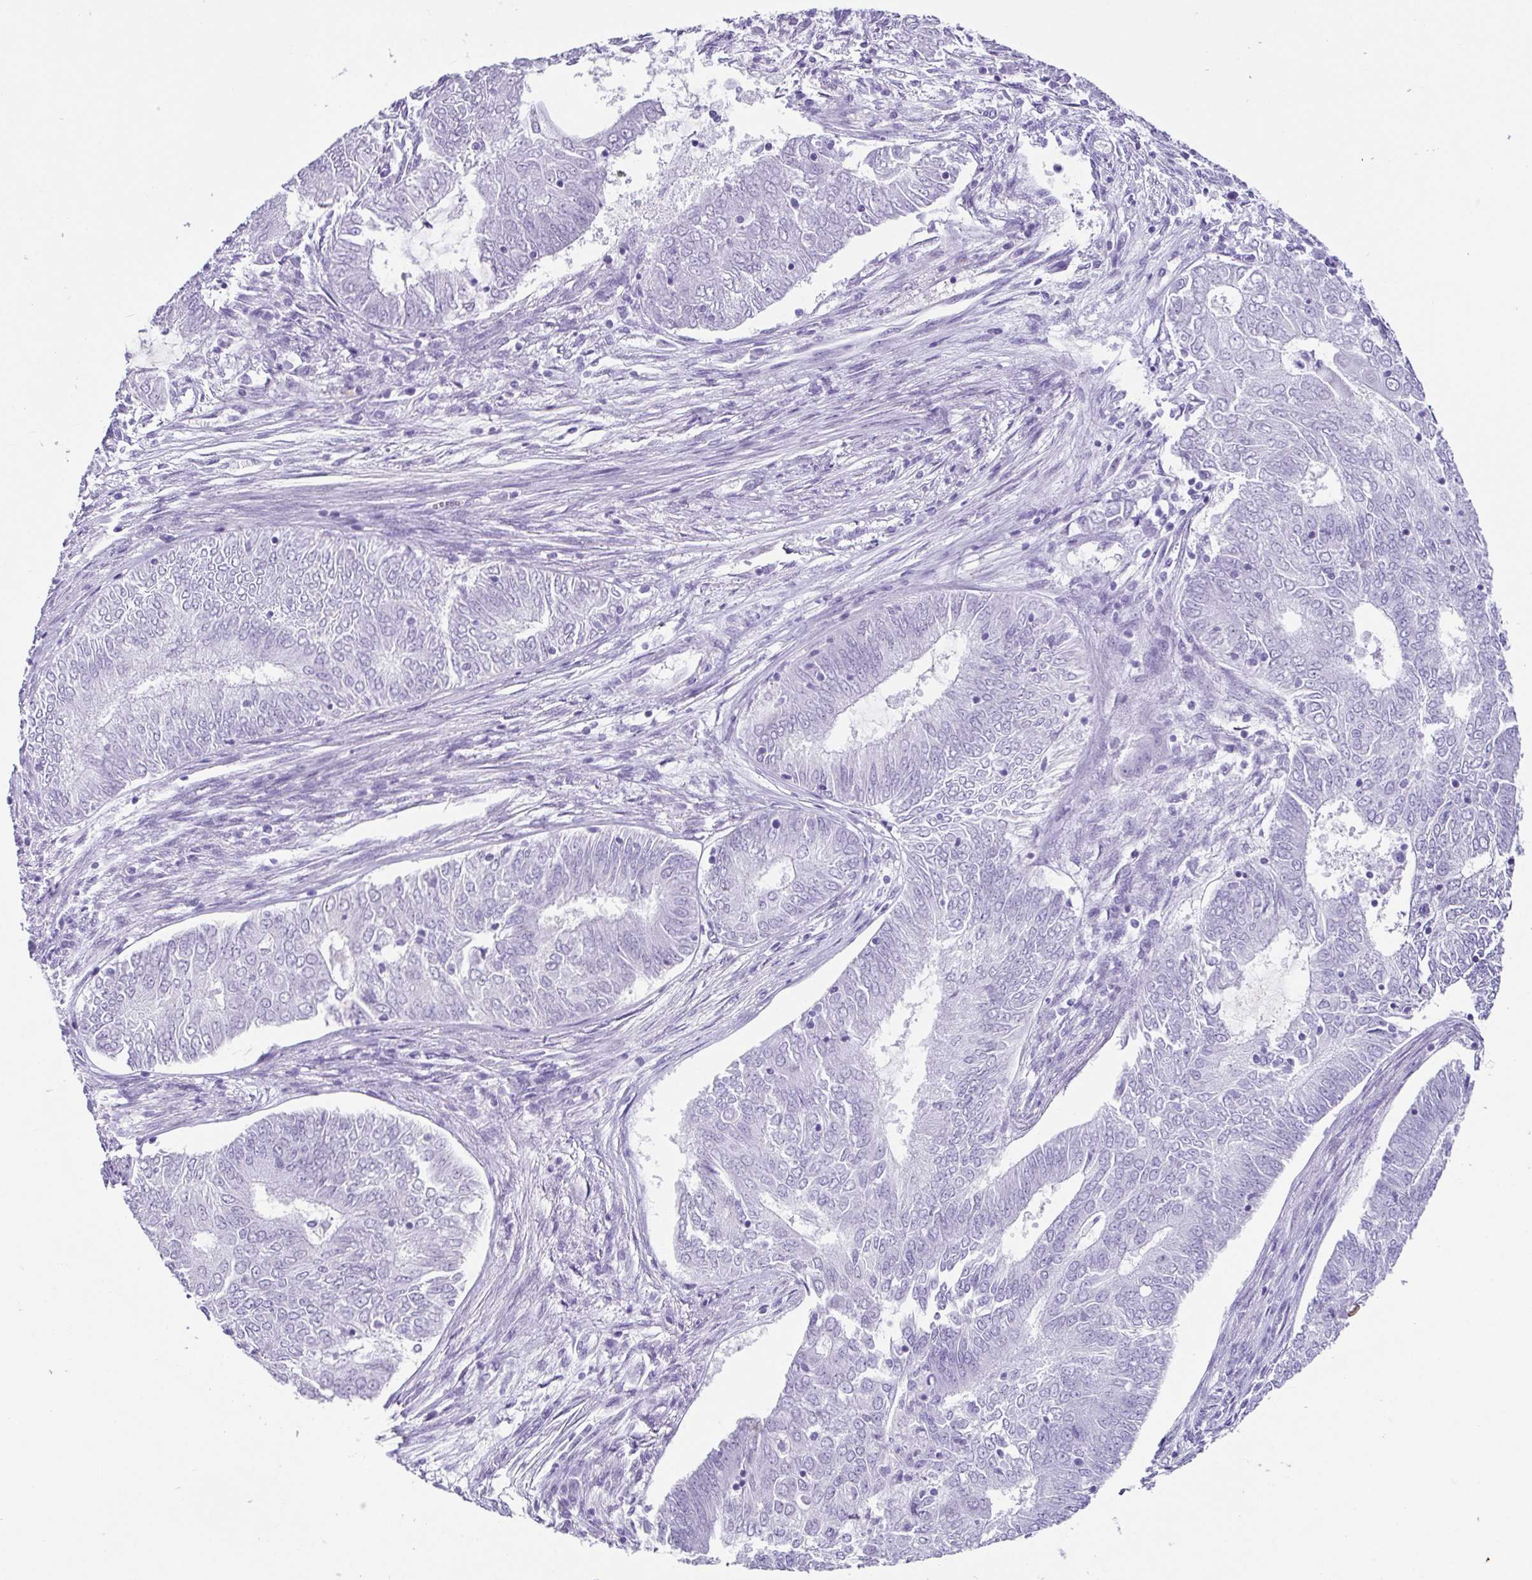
{"staining": {"intensity": "negative", "quantity": "none", "location": "none"}, "tissue": "endometrial cancer", "cell_type": "Tumor cells", "image_type": "cancer", "snomed": [{"axis": "morphology", "description": "Adenocarcinoma, NOS"}, {"axis": "topography", "description": "Endometrium"}], "caption": "This is an immunohistochemistry (IHC) micrograph of endometrial adenocarcinoma. There is no positivity in tumor cells.", "gene": "ESX1", "patient": {"sex": "female", "age": 62}}